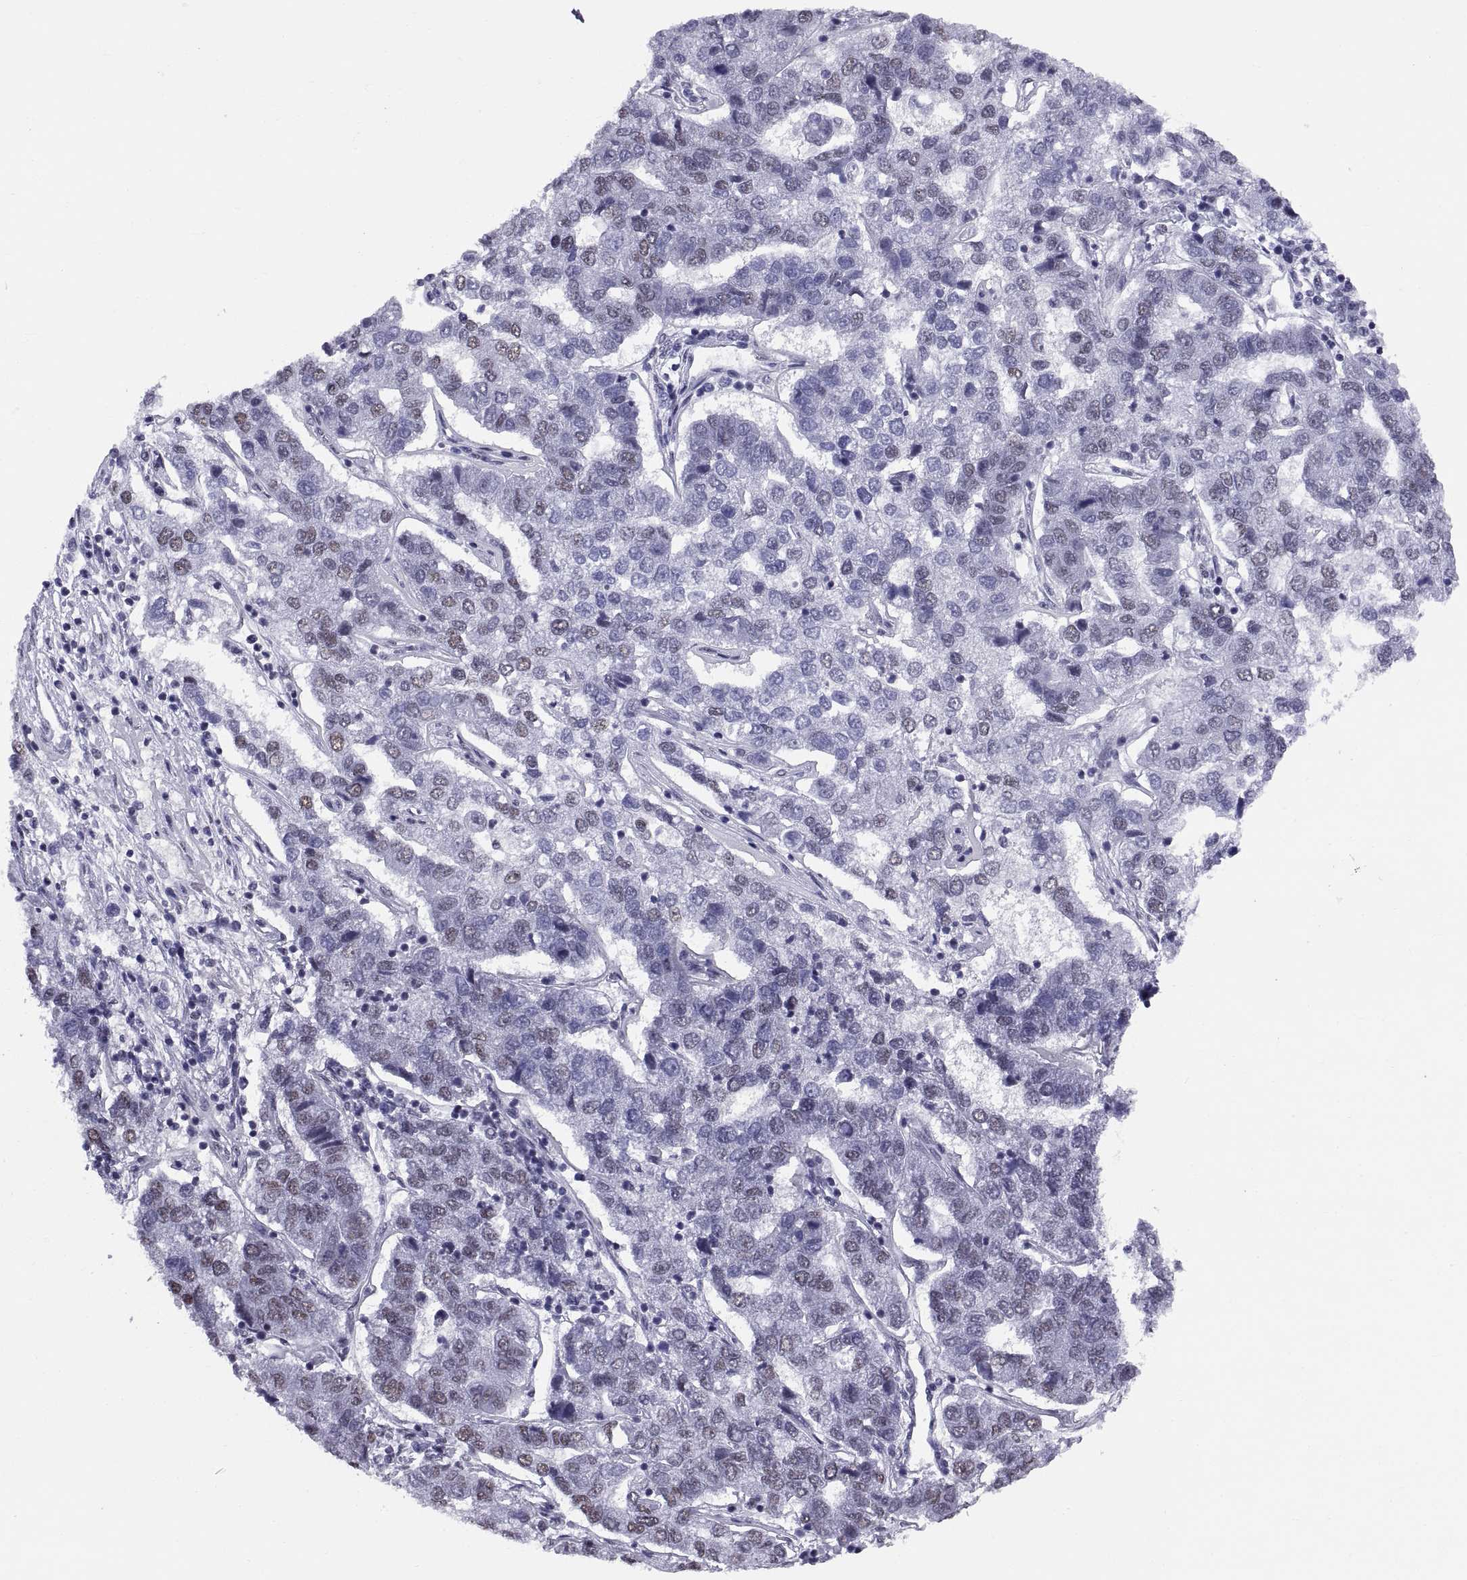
{"staining": {"intensity": "negative", "quantity": "none", "location": "none"}, "tissue": "pancreatic cancer", "cell_type": "Tumor cells", "image_type": "cancer", "snomed": [{"axis": "morphology", "description": "Adenocarcinoma, NOS"}, {"axis": "topography", "description": "Pancreas"}], "caption": "High magnification brightfield microscopy of pancreatic cancer stained with DAB (3,3'-diaminobenzidine) (brown) and counterstained with hematoxylin (blue): tumor cells show no significant positivity.", "gene": "NEUROD6", "patient": {"sex": "female", "age": 61}}